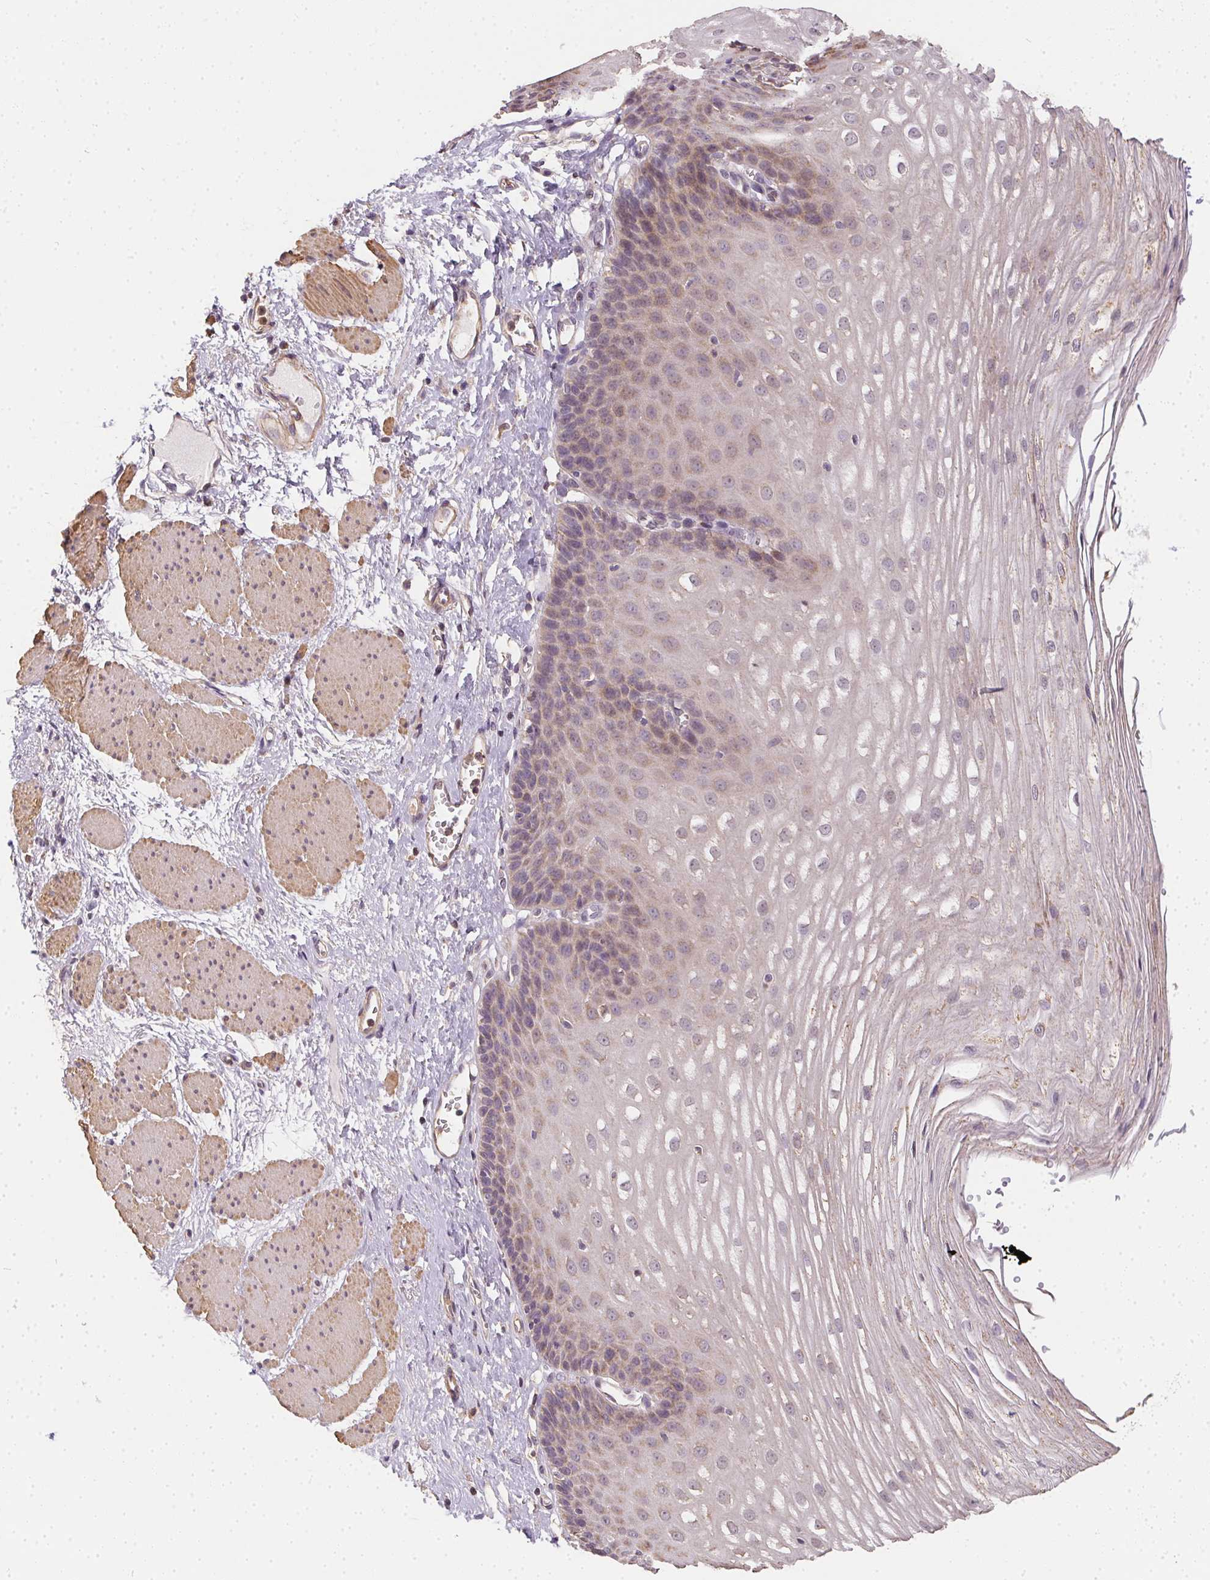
{"staining": {"intensity": "weak", "quantity": "25%-75%", "location": "cytoplasmic/membranous"}, "tissue": "esophagus", "cell_type": "Squamous epithelial cells", "image_type": "normal", "snomed": [{"axis": "morphology", "description": "Normal tissue, NOS"}, {"axis": "topography", "description": "Esophagus"}], "caption": "Human esophagus stained for a protein (brown) shows weak cytoplasmic/membranous positive expression in approximately 25%-75% of squamous epithelial cells.", "gene": "REV3L", "patient": {"sex": "male", "age": 62}}